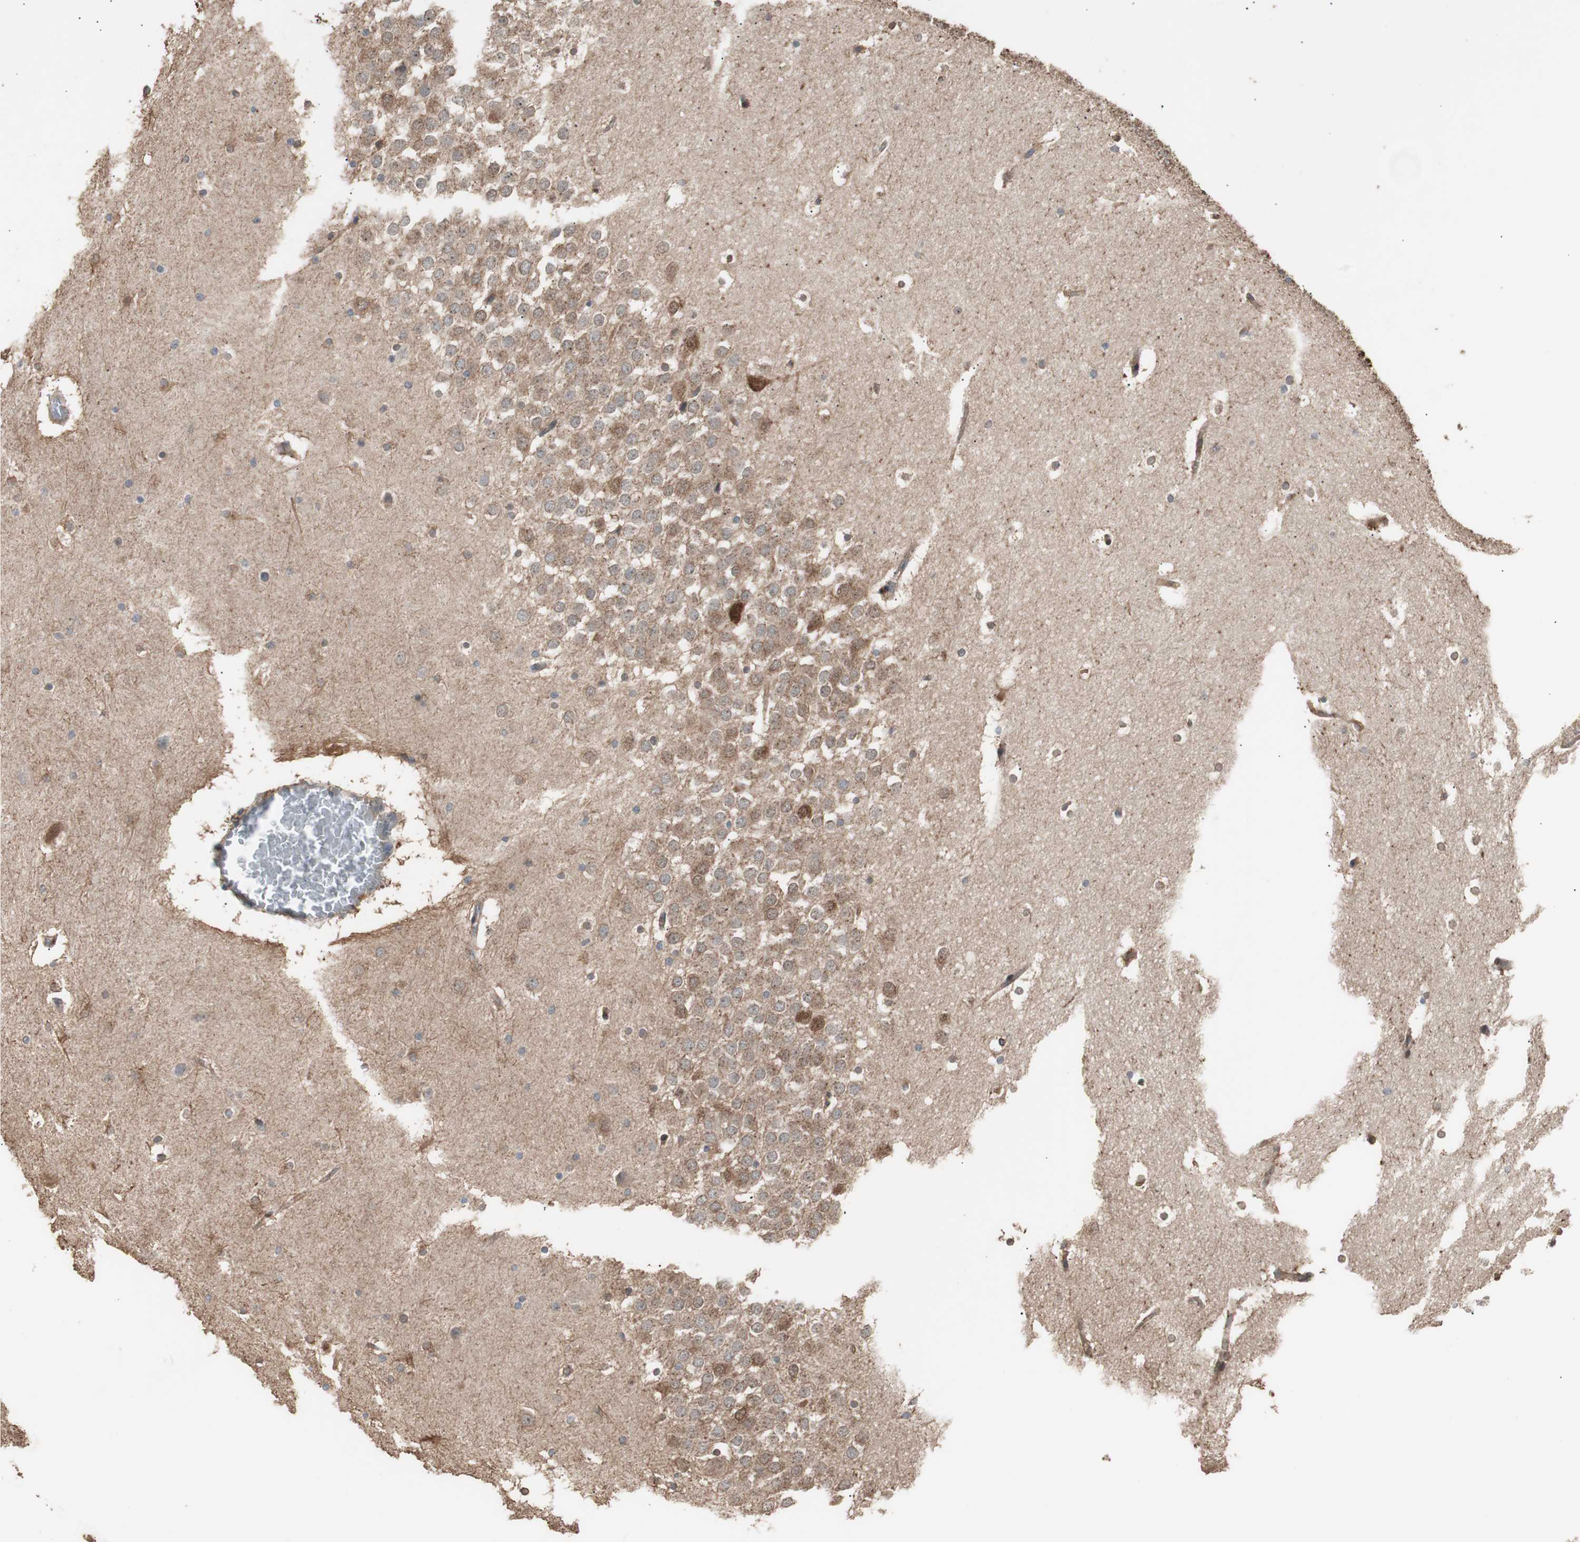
{"staining": {"intensity": "moderate", "quantity": "25%-75%", "location": "cytoplasmic/membranous"}, "tissue": "hippocampus", "cell_type": "Glial cells", "image_type": "normal", "snomed": [{"axis": "morphology", "description": "Normal tissue, NOS"}, {"axis": "topography", "description": "Hippocampus"}], "caption": "An image of hippocampus stained for a protein displays moderate cytoplasmic/membranous brown staining in glial cells. The staining was performed using DAB, with brown indicating positive protein expression. Nuclei are stained blue with hematoxylin.", "gene": "LZTS1", "patient": {"sex": "male", "age": 45}}